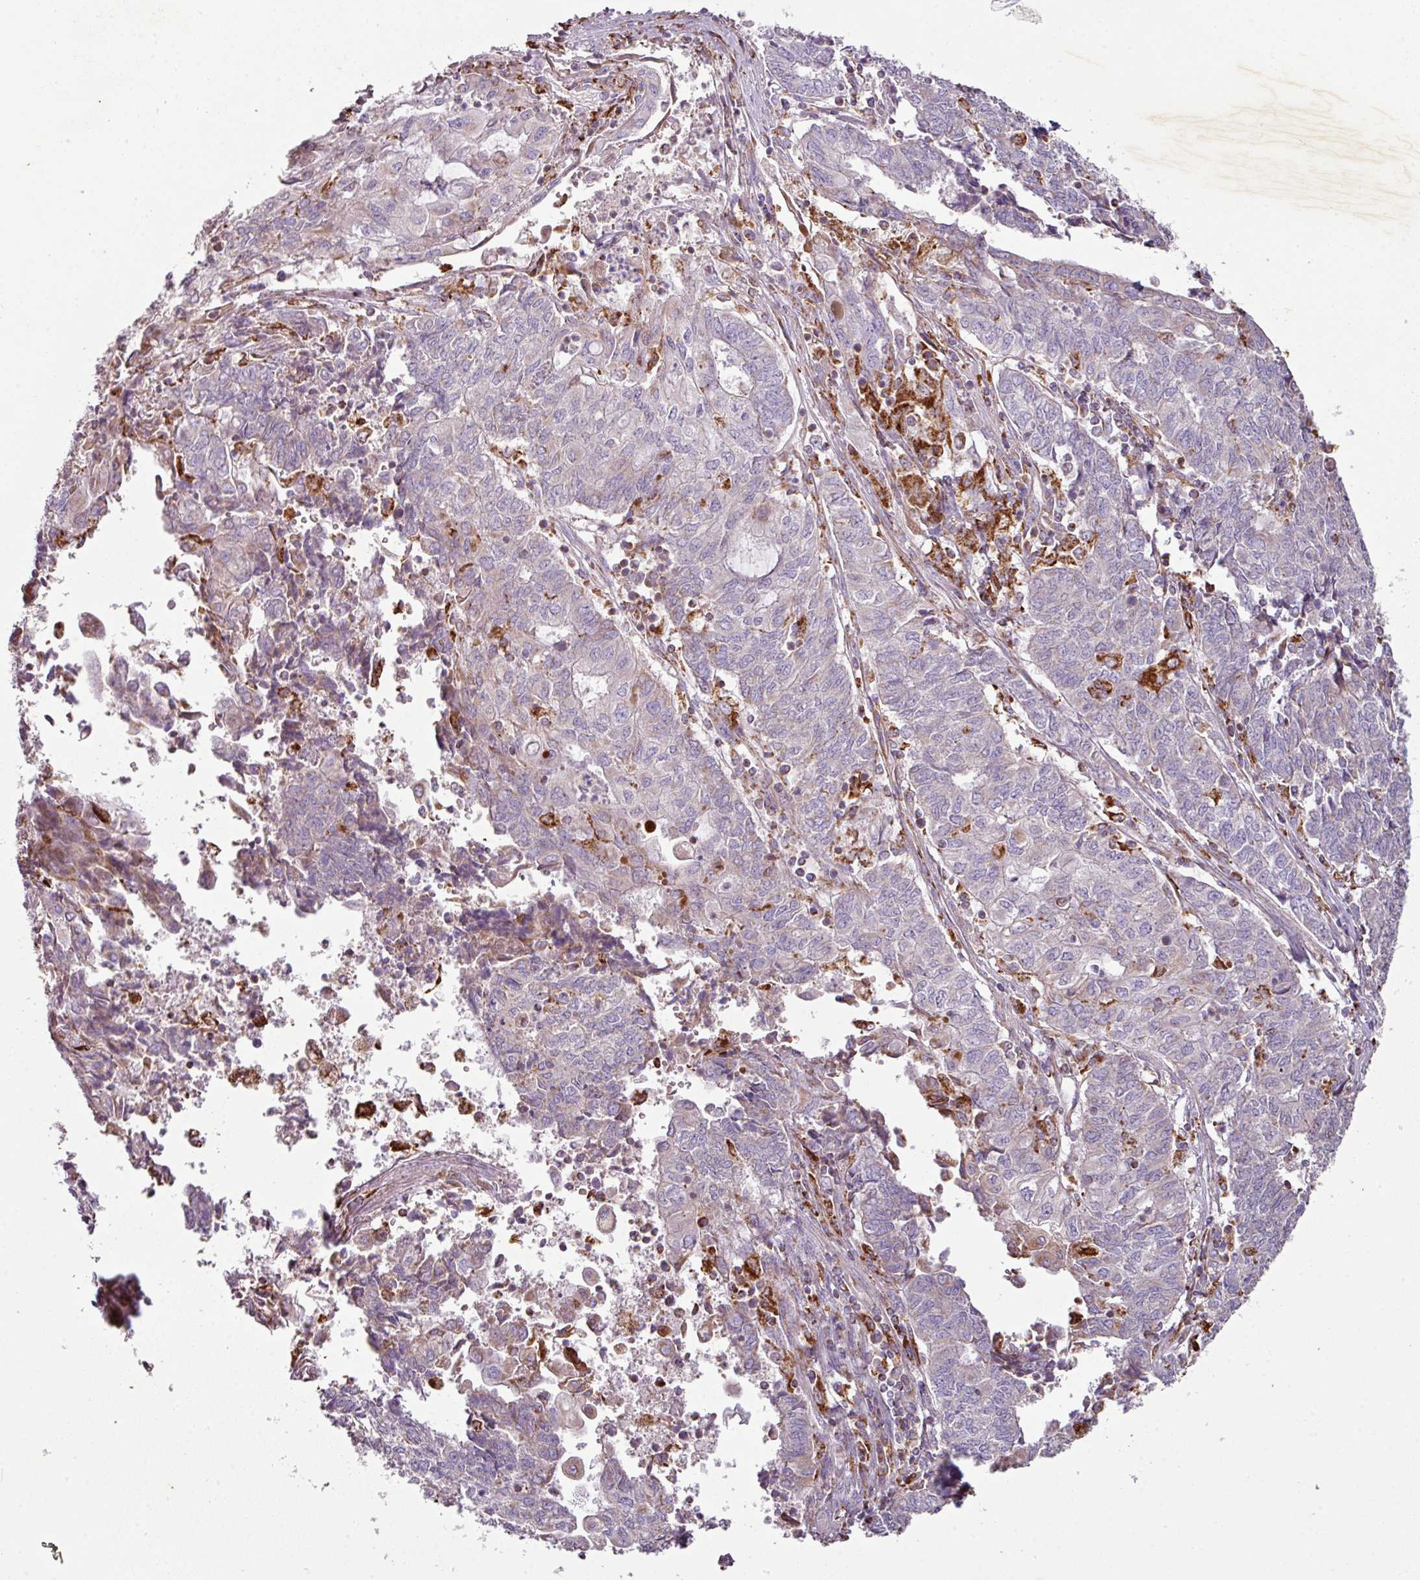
{"staining": {"intensity": "negative", "quantity": "none", "location": "none"}, "tissue": "endometrial cancer", "cell_type": "Tumor cells", "image_type": "cancer", "snomed": [{"axis": "morphology", "description": "Adenocarcinoma, NOS"}, {"axis": "topography", "description": "Endometrium"}], "caption": "Endometrial cancer was stained to show a protein in brown. There is no significant staining in tumor cells.", "gene": "SQOR", "patient": {"sex": "female", "age": 54}}